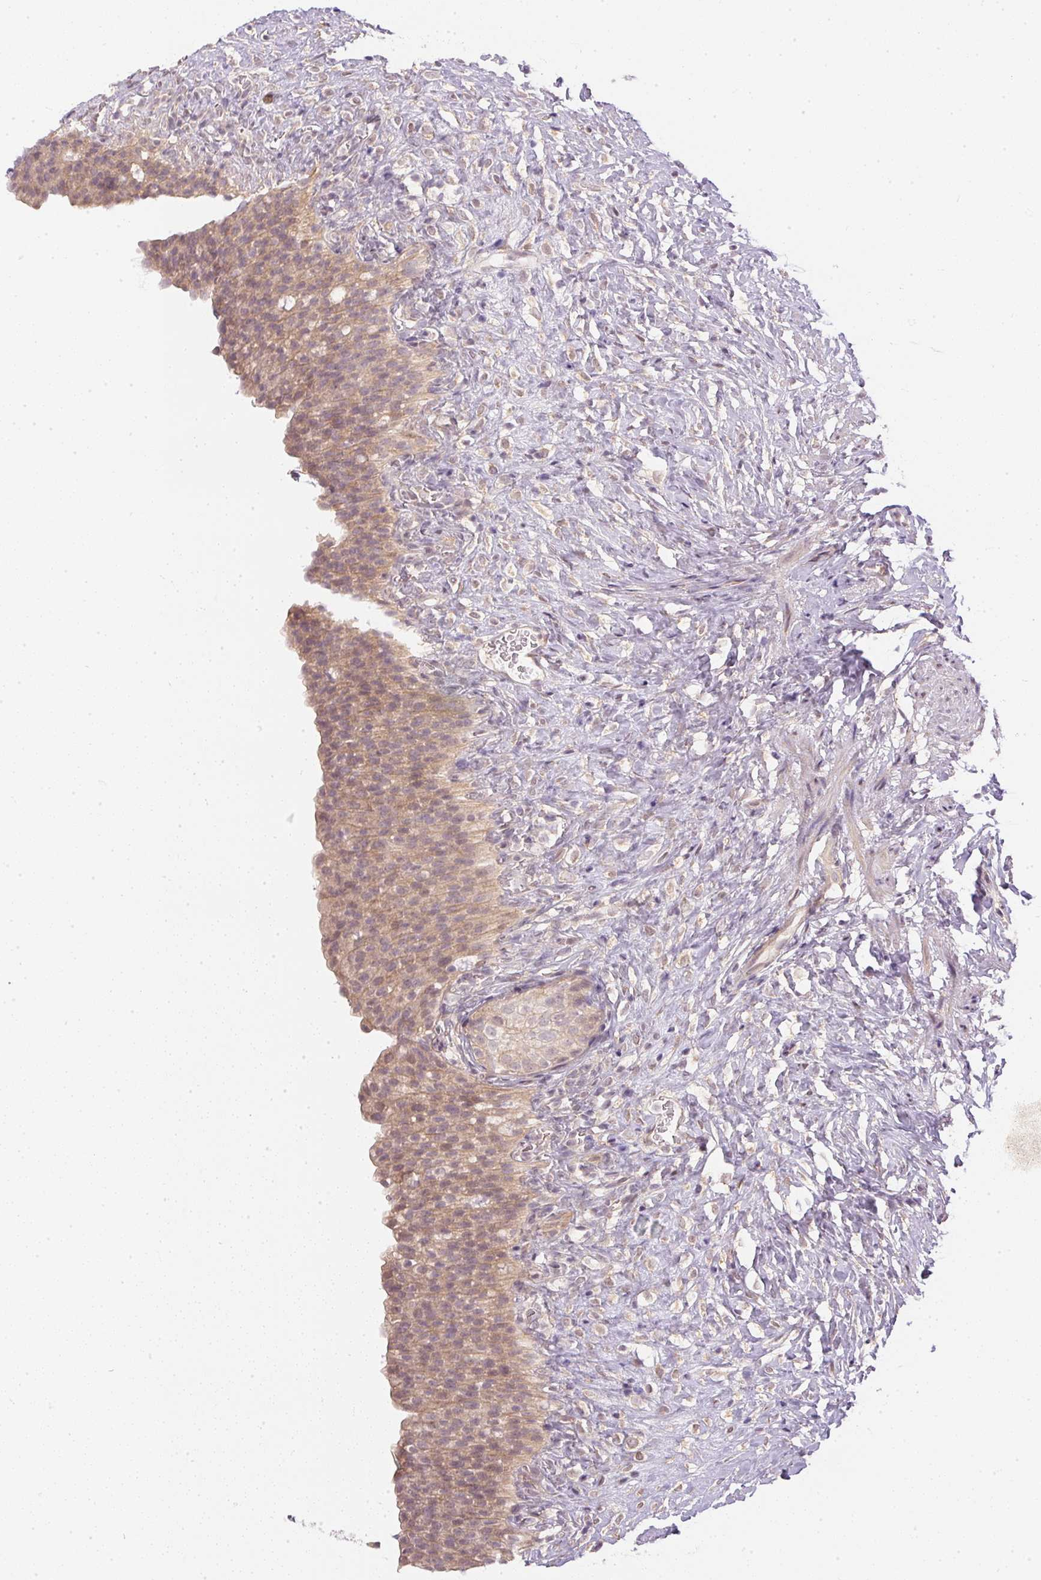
{"staining": {"intensity": "weak", "quantity": "25%-75%", "location": "cytoplasmic/membranous"}, "tissue": "urinary bladder", "cell_type": "Urothelial cells", "image_type": "normal", "snomed": [{"axis": "morphology", "description": "Normal tissue, NOS"}, {"axis": "topography", "description": "Urinary bladder"}, {"axis": "topography", "description": "Prostate"}], "caption": "Urothelial cells display low levels of weak cytoplasmic/membranous expression in approximately 25%-75% of cells in benign urinary bladder.", "gene": "TTC23L", "patient": {"sex": "male", "age": 76}}